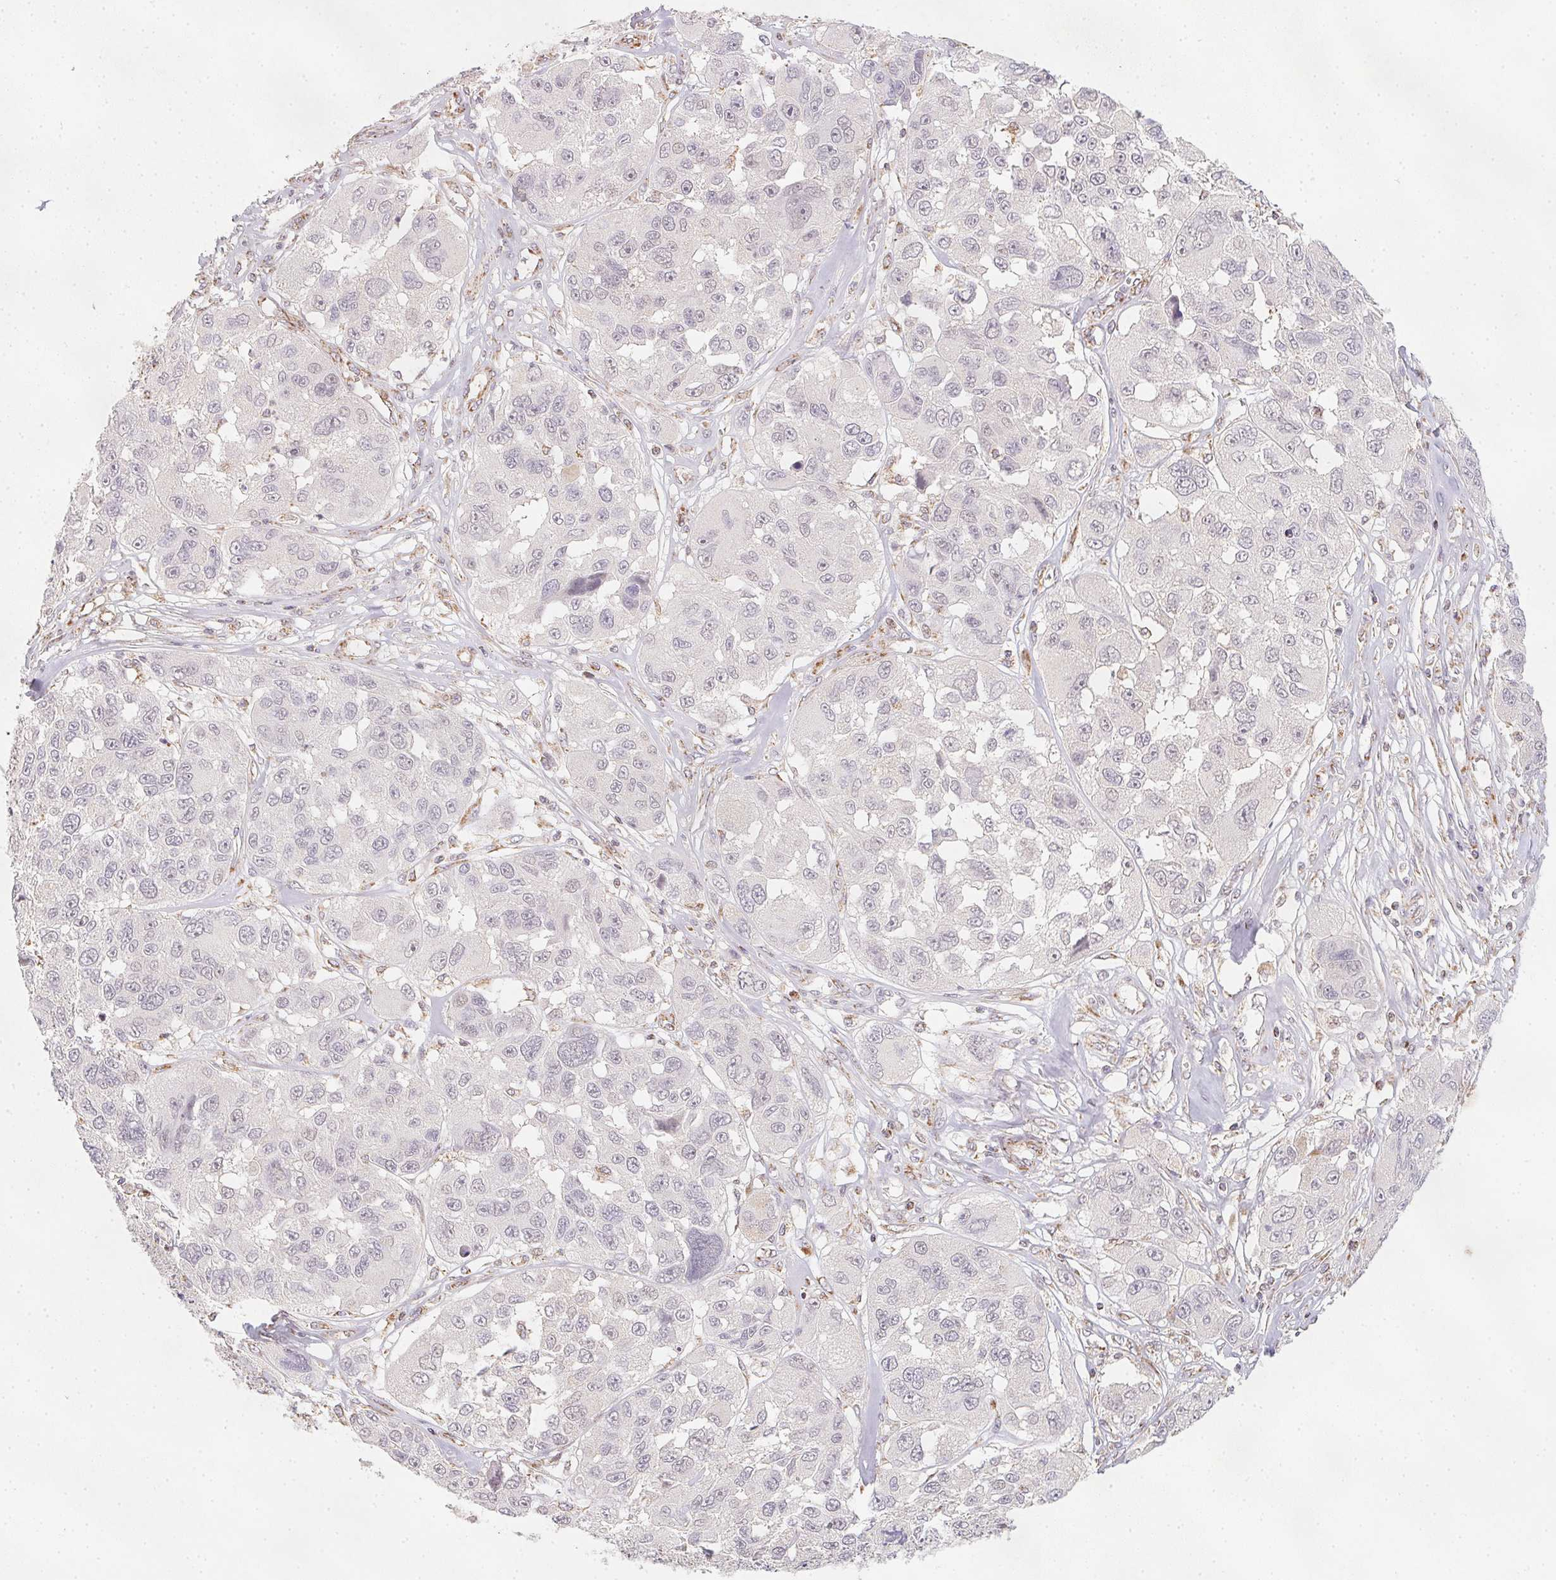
{"staining": {"intensity": "negative", "quantity": "none", "location": "none"}, "tissue": "melanoma", "cell_type": "Tumor cells", "image_type": "cancer", "snomed": [{"axis": "morphology", "description": "Malignant melanoma, NOS"}, {"axis": "topography", "description": "Skin"}], "caption": "Tumor cells show no significant positivity in melanoma.", "gene": "NDUFS6", "patient": {"sex": "female", "age": 66}}